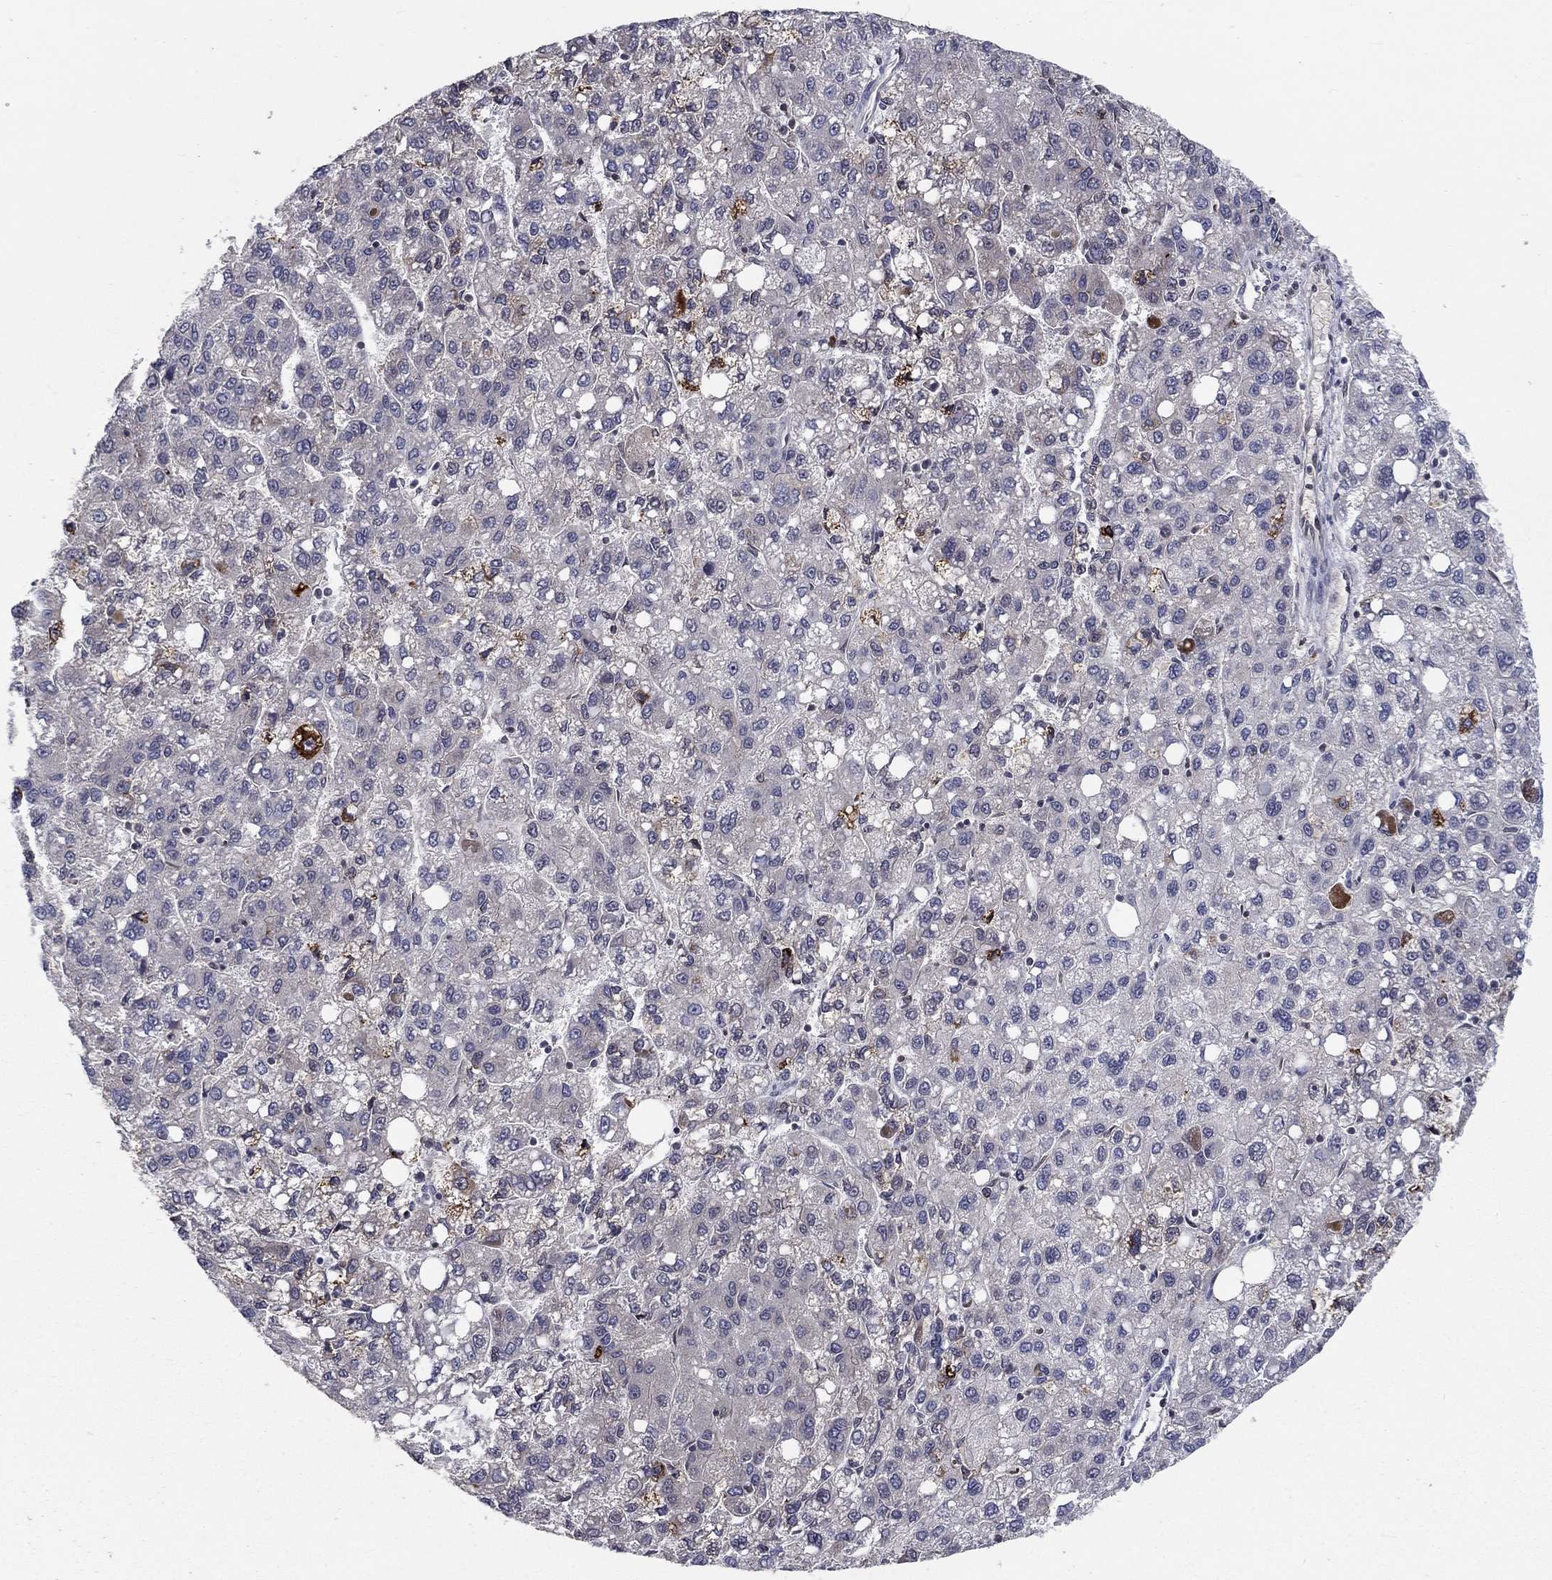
{"staining": {"intensity": "negative", "quantity": "none", "location": "none"}, "tissue": "liver cancer", "cell_type": "Tumor cells", "image_type": "cancer", "snomed": [{"axis": "morphology", "description": "Carcinoma, Hepatocellular, NOS"}, {"axis": "topography", "description": "Liver"}], "caption": "IHC of human liver cancer exhibits no staining in tumor cells.", "gene": "CETN3", "patient": {"sex": "female", "age": 82}}